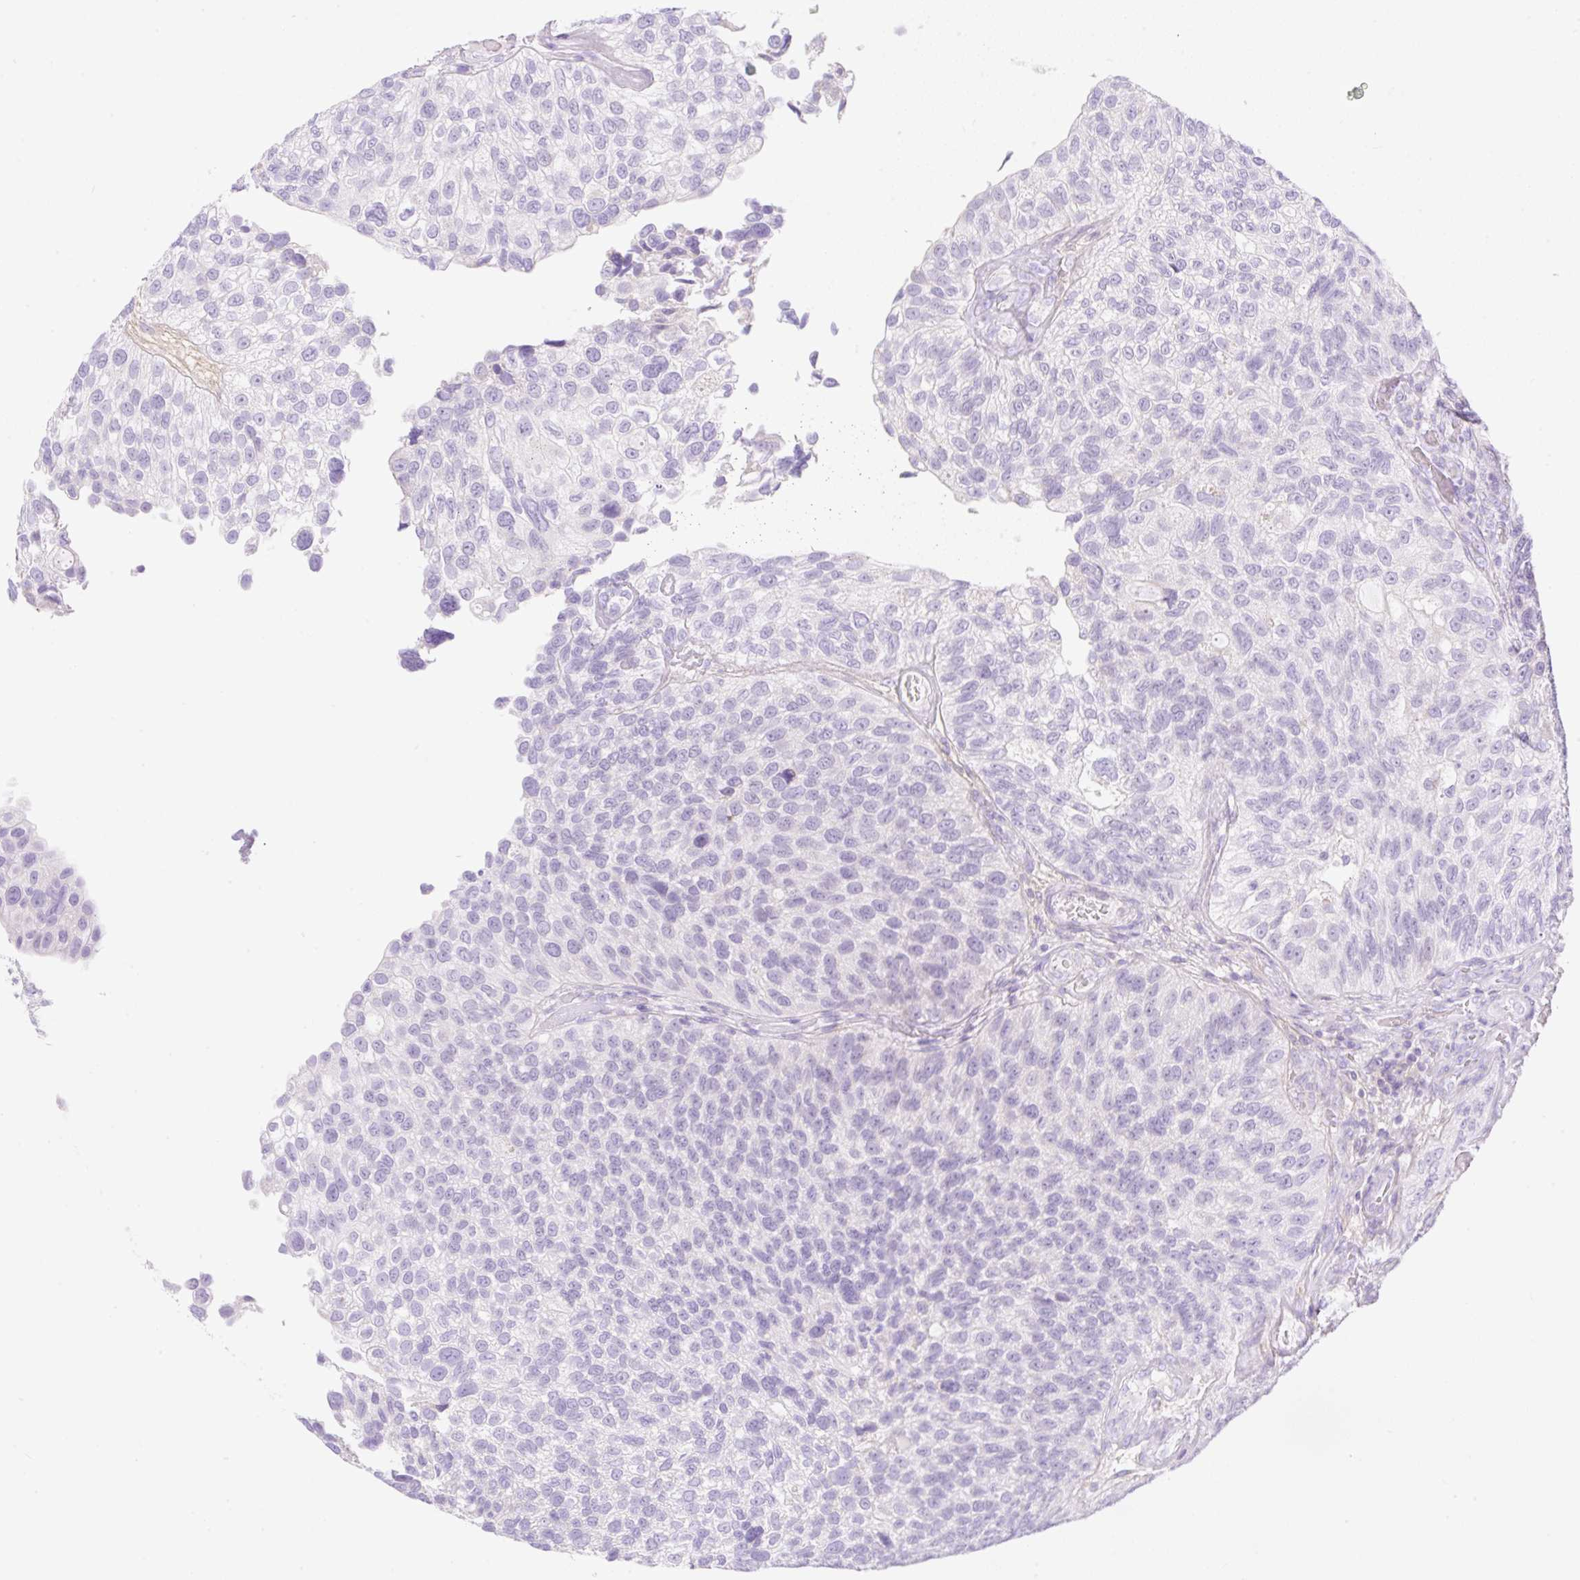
{"staining": {"intensity": "negative", "quantity": "none", "location": "none"}, "tissue": "urothelial cancer", "cell_type": "Tumor cells", "image_type": "cancer", "snomed": [{"axis": "morphology", "description": "Urothelial carcinoma, NOS"}, {"axis": "topography", "description": "Urinary bladder"}], "caption": "An immunohistochemistry photomicrograph of transitional cell carcinoma is shown. There is no staining in tumor cells of transitional cell carcinoma.", "gene": "CDX1", "patient": {"sex": "male", "age": 87}}